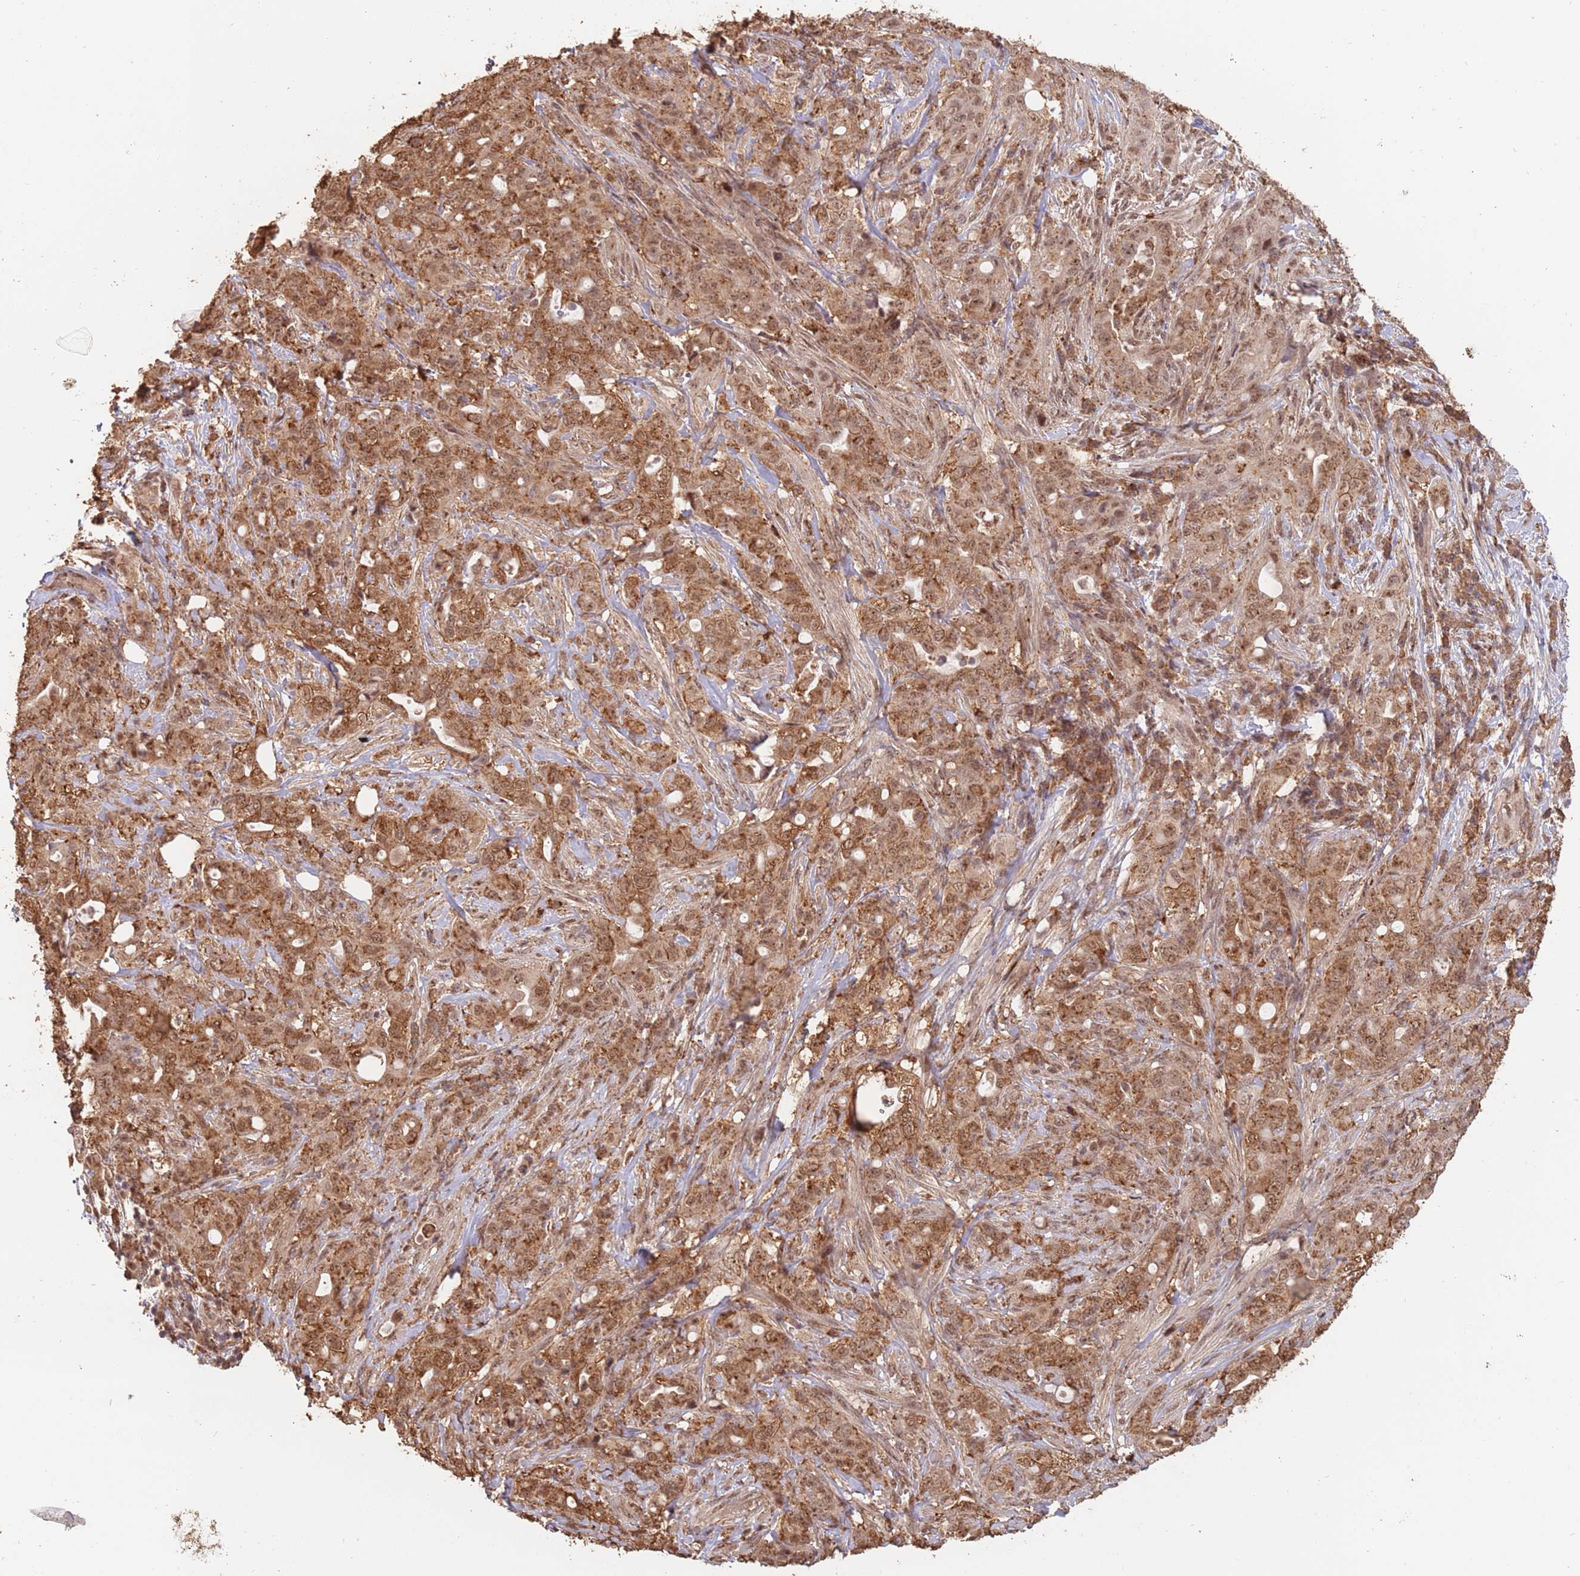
{"staining": {"intensity": "moderate", "quantity": ">75%", "location": "cytoplasmic/membranous,nuclear"}, "tissue": "pancreatic cancer", "cell_type": "Tumor cells", "image_type": "cancer", "snomed": [{"axis": "morphology", "description": "Normal tissue, NOS"}, {"axis": "morphology", "description": "Adenocarcinoma, NOS"}, {"axis": "topography", "description": "Lymph node"}, {"axis": "topography", "description": "Pancreas"}], "caption": "An immunohistochemistry image of neoplastic tissue is shown. Protein staining in brown highlights moderate cytoplasmic/membranous and nuclear positivity in adenocarcinoma (pancreatic) within tumor cells.", "gene": "RFXANK", "patient": {"sex": "female", "age": 67}}